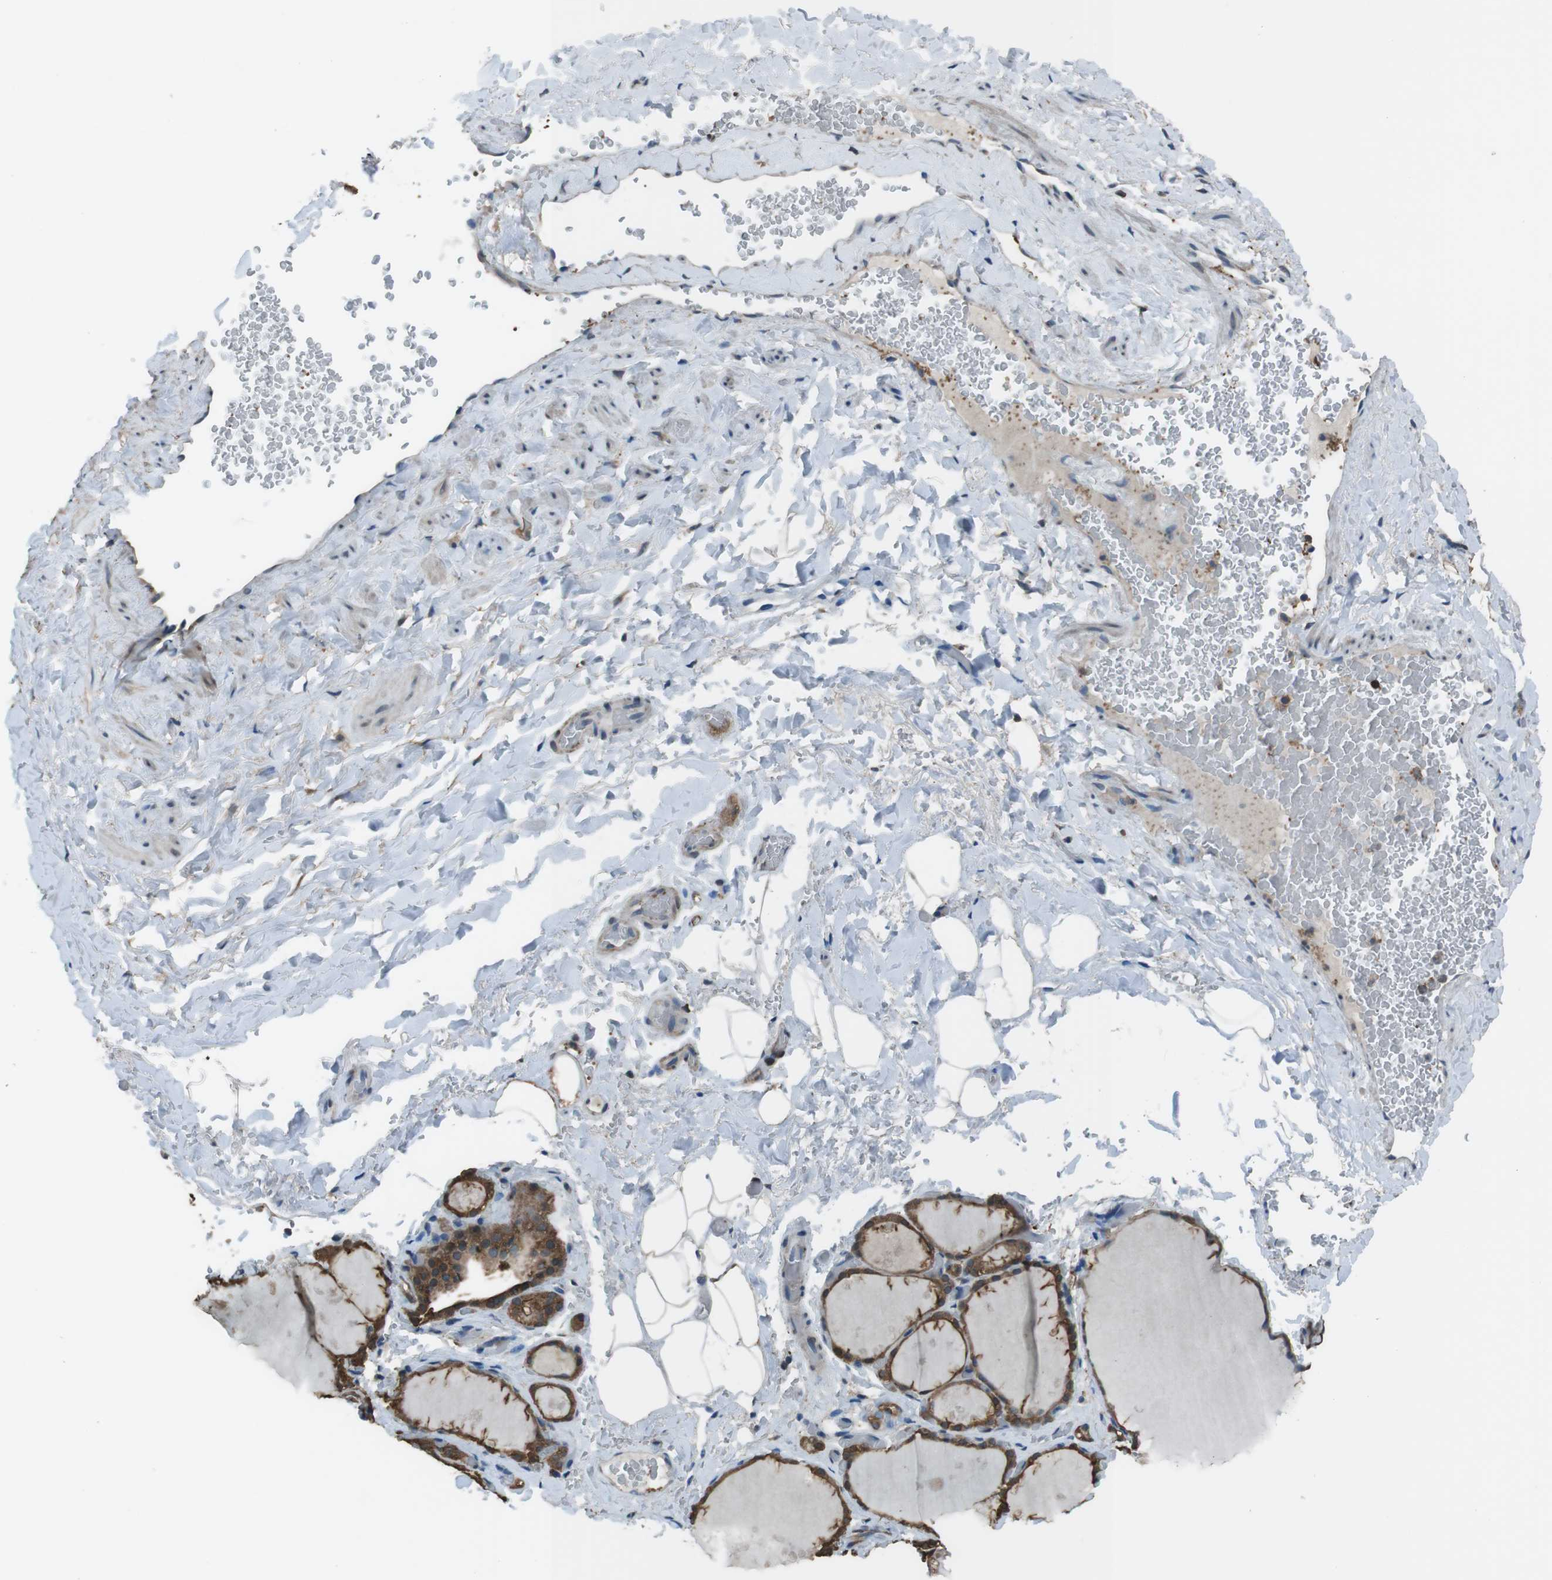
{"staining": {"intensity": "moderate", "quantity": ">75%", "location": "cytoplasmic/membranous,nuclear"}, "tissue": "thyroid gland", "cell_type": "Glandular cells", "image_type": "normal", "snomed": [{"axis": "morphology", "description": "Normal tissue, NOS"}, {"axis": "topography", "description": "Thyroid gland"}], "caption": "About >75% of glandular cells in normal thyroid gland demonstrate moderate cytoplasmic/membranous,nuclear protein expression as visualized by brown immunohistochemical staining.", "gene": "TWSG1", "patient": {"sex": "male", "age": 61}}